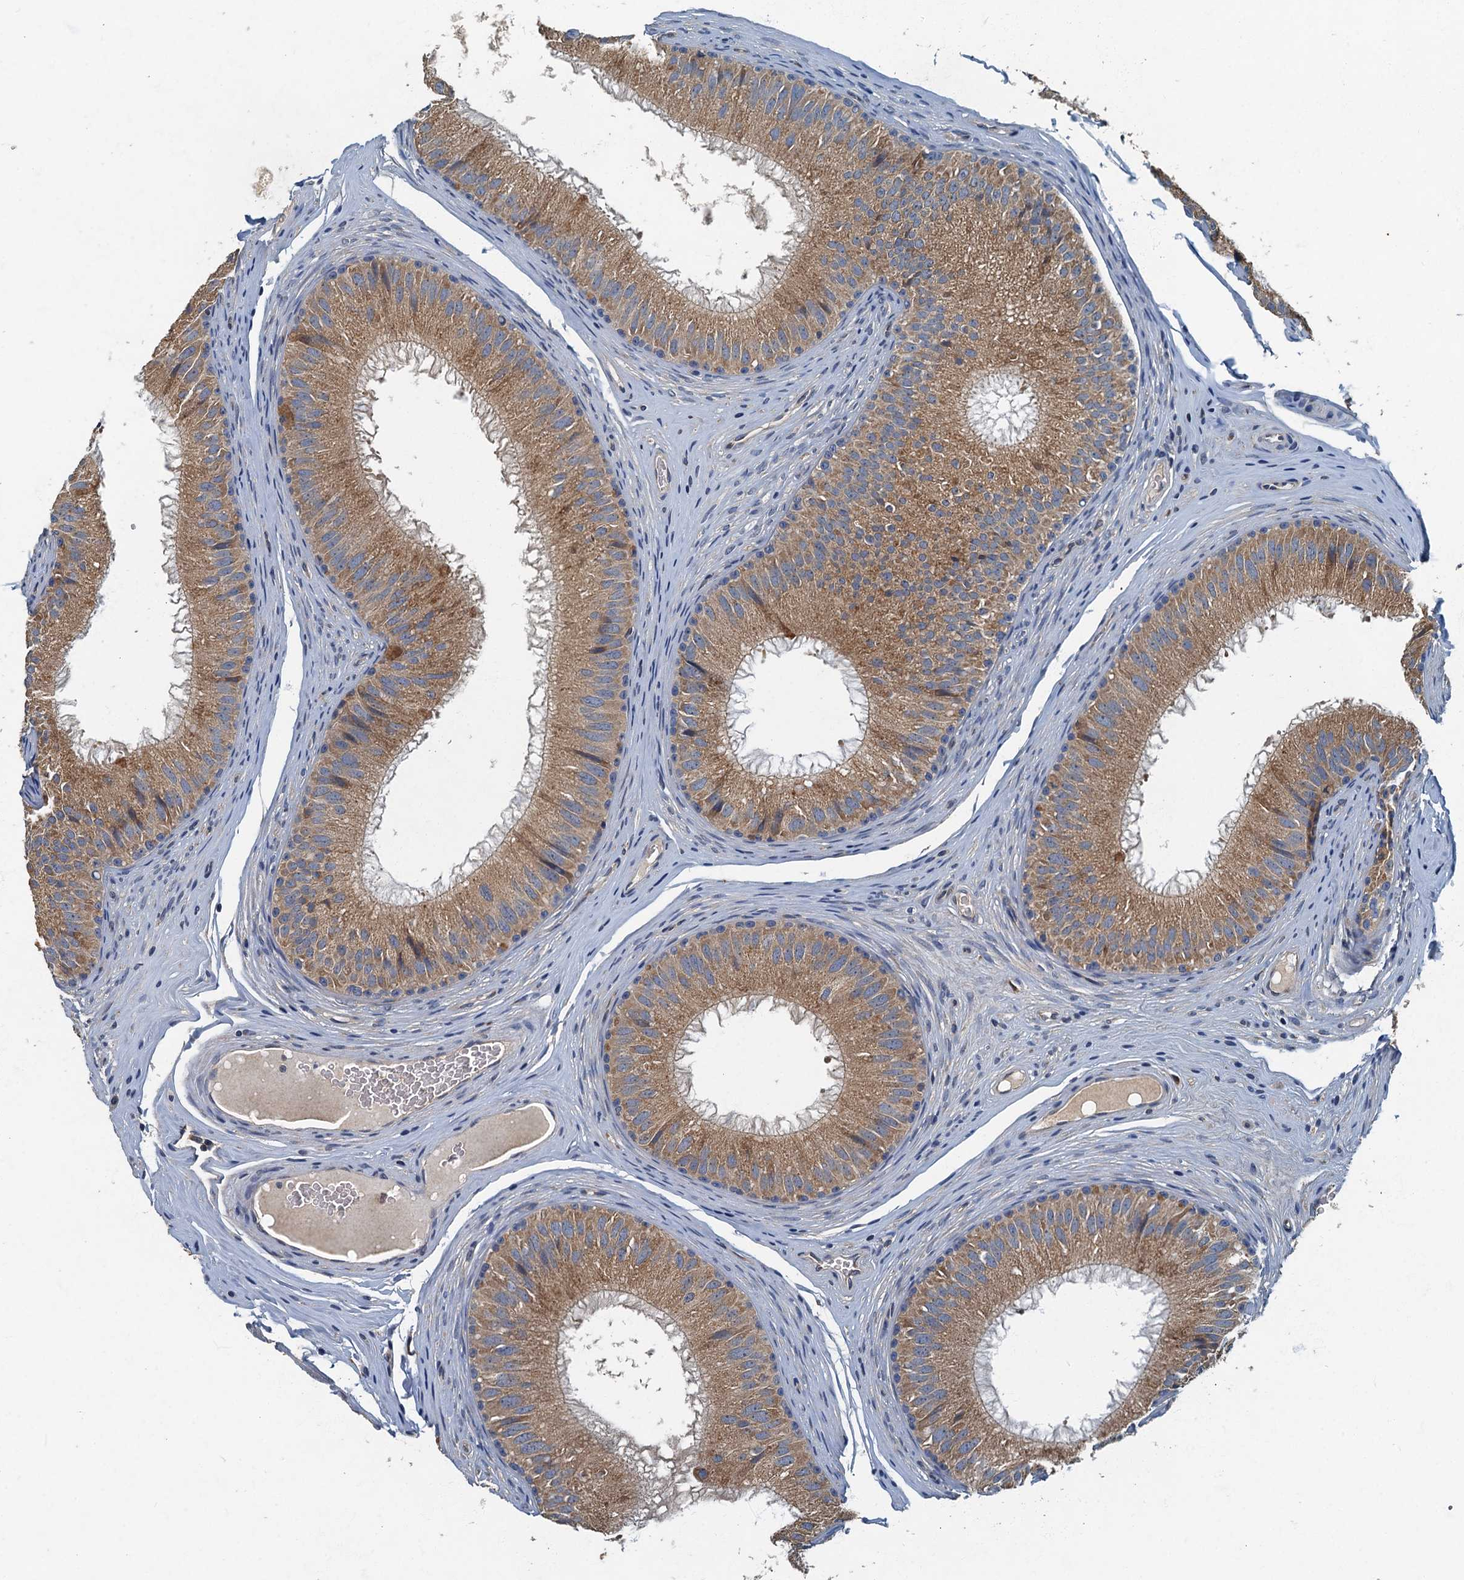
{"staining": {"intensity": "moderate", "quantity": ">75%", "location": "cytoplasmic/membranous"}, "tissue": "epididymis", "cell_type": "Glandular cells", "image_type": "normal", "snomed": [{"axis": "morphology", "description": "Normal tissue, NOS"}, {"axis": "topography", "description": "Epididymis"}], "caption": "Immunohistochemistry (DAB (3,3'-diaminobenzidine)) staining of unremarkable epididymis displays moderate cytoplasmic/membranous protein positivity in approximately >75% of glandular cells. (DAB (3,3'-diaminobenzidine) = brown stain, brightfield microscopy at high magnification).", "gene": "DDX49", "patient": {"sex": "male", "age": 32}}